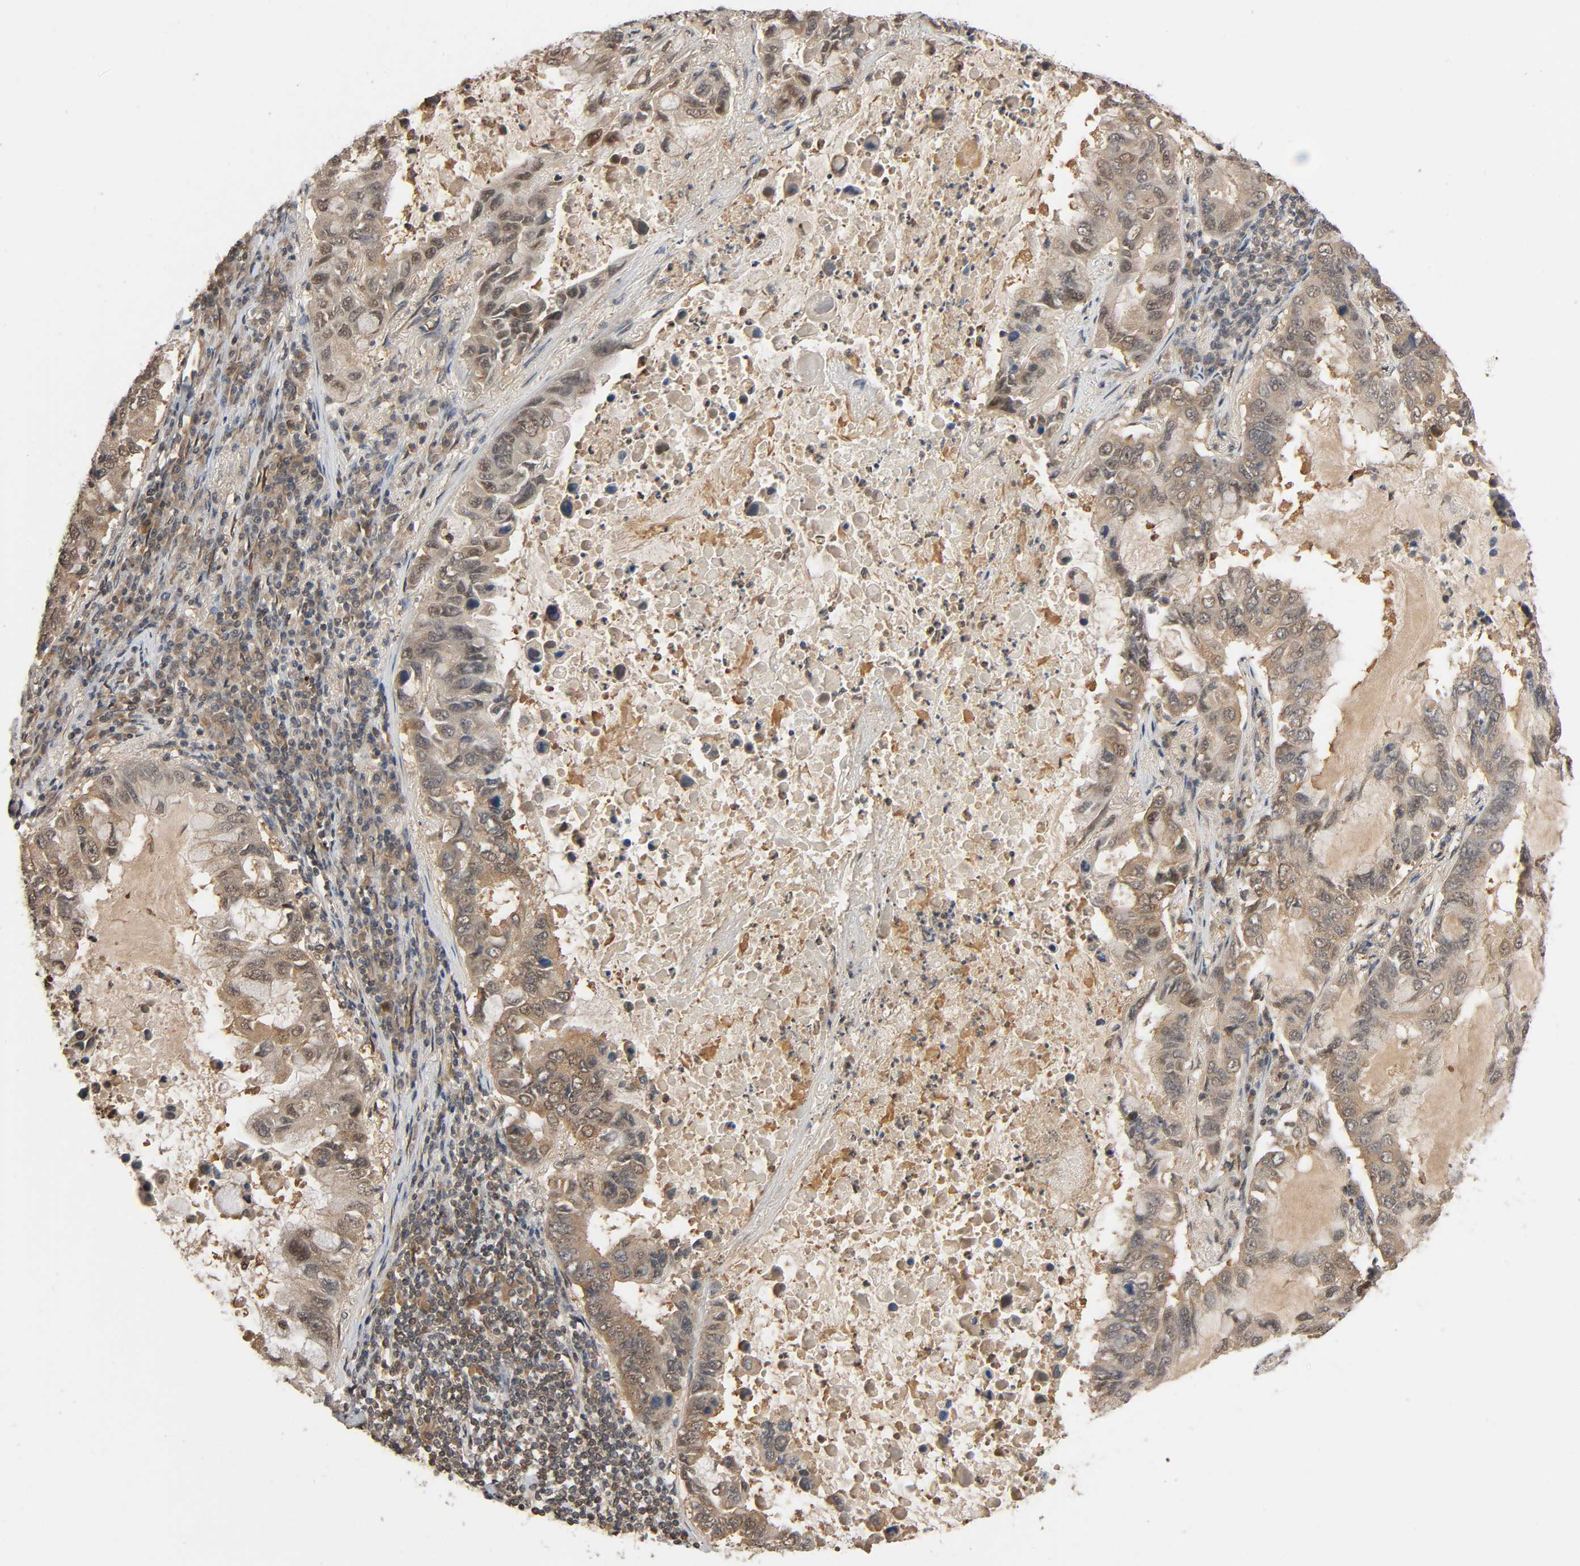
{"staining": {"intensity": "moderate", "quantity": "25%-75%", "location": "cytoplasmic/membranous,nuclear"}, "tissue": "lung cancer", "cell_type": "Tumor cells", "image_type": "cancer", "snomed": [{"axis": "morphology", "description": "Adenocarcinoma, NOS"}, {"axis": "topography", "description": "Lung"}], "caption": "This is an image of IHC staining of lung adenocarcinoma, which shows moderate expression in the cytoplasmic/membranous and nuclear of tumor cells.", "gene": "NEDD8", "patient": {"sex": "male", "age": 64}}